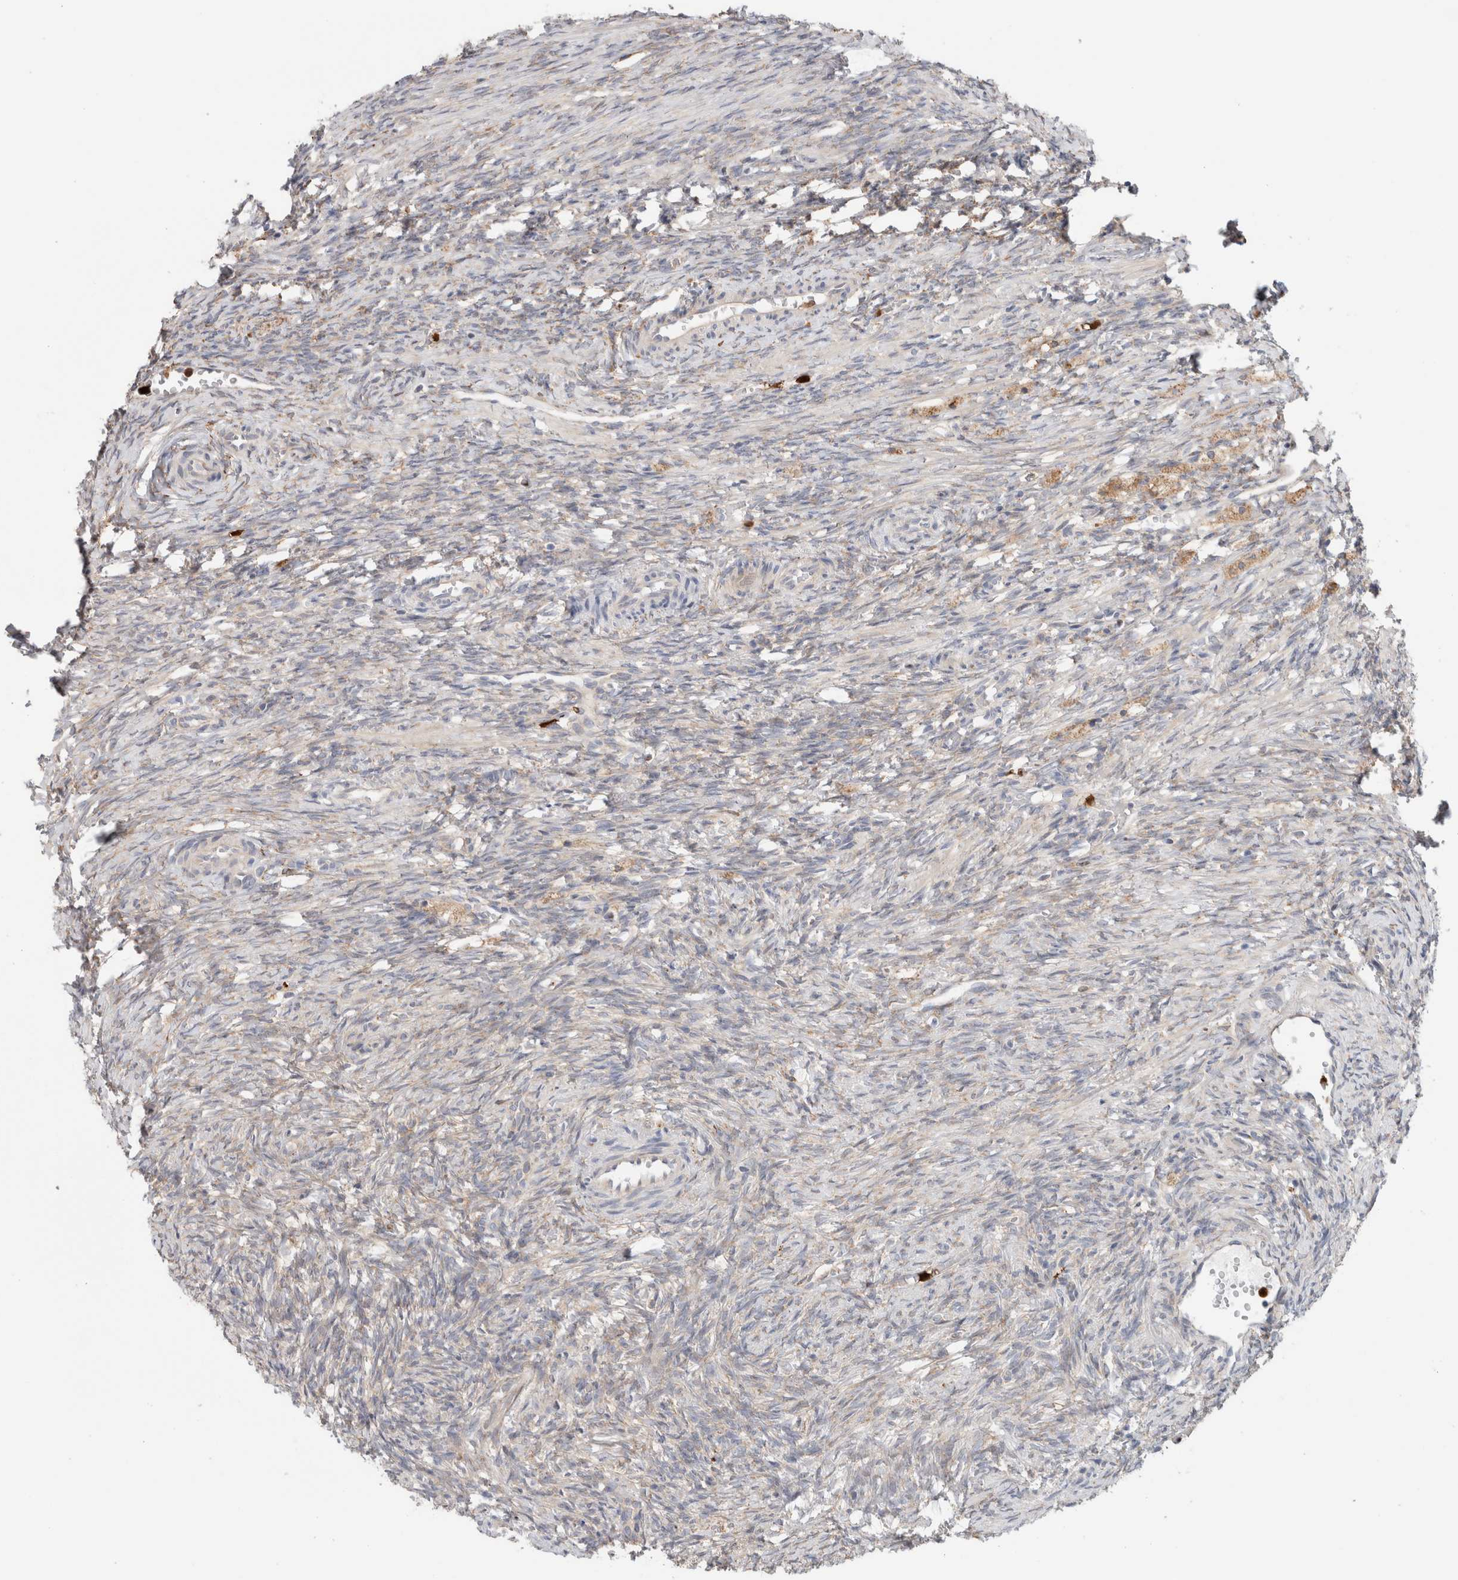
{"staining": {"intensity": "moderate", "quantity": ">75%", "location": "cytoplasmic/membranous"}, "tissue": "ovary", "cell_type": "Follicle cells", "image_type": "normal", "snomed": [{"axis": "morphology", "description": "Normal tissue, NOS"}, {"axis": "topography", "description": "Ovary"}], "caption": "IHC of benign human ovary demonstrates medium levels of moderate cytoplasmic/membranous expression in approximately >75% of follicle cells.", "gene": "P4HA1", "patient": {"sex": "female", "age": 41}}